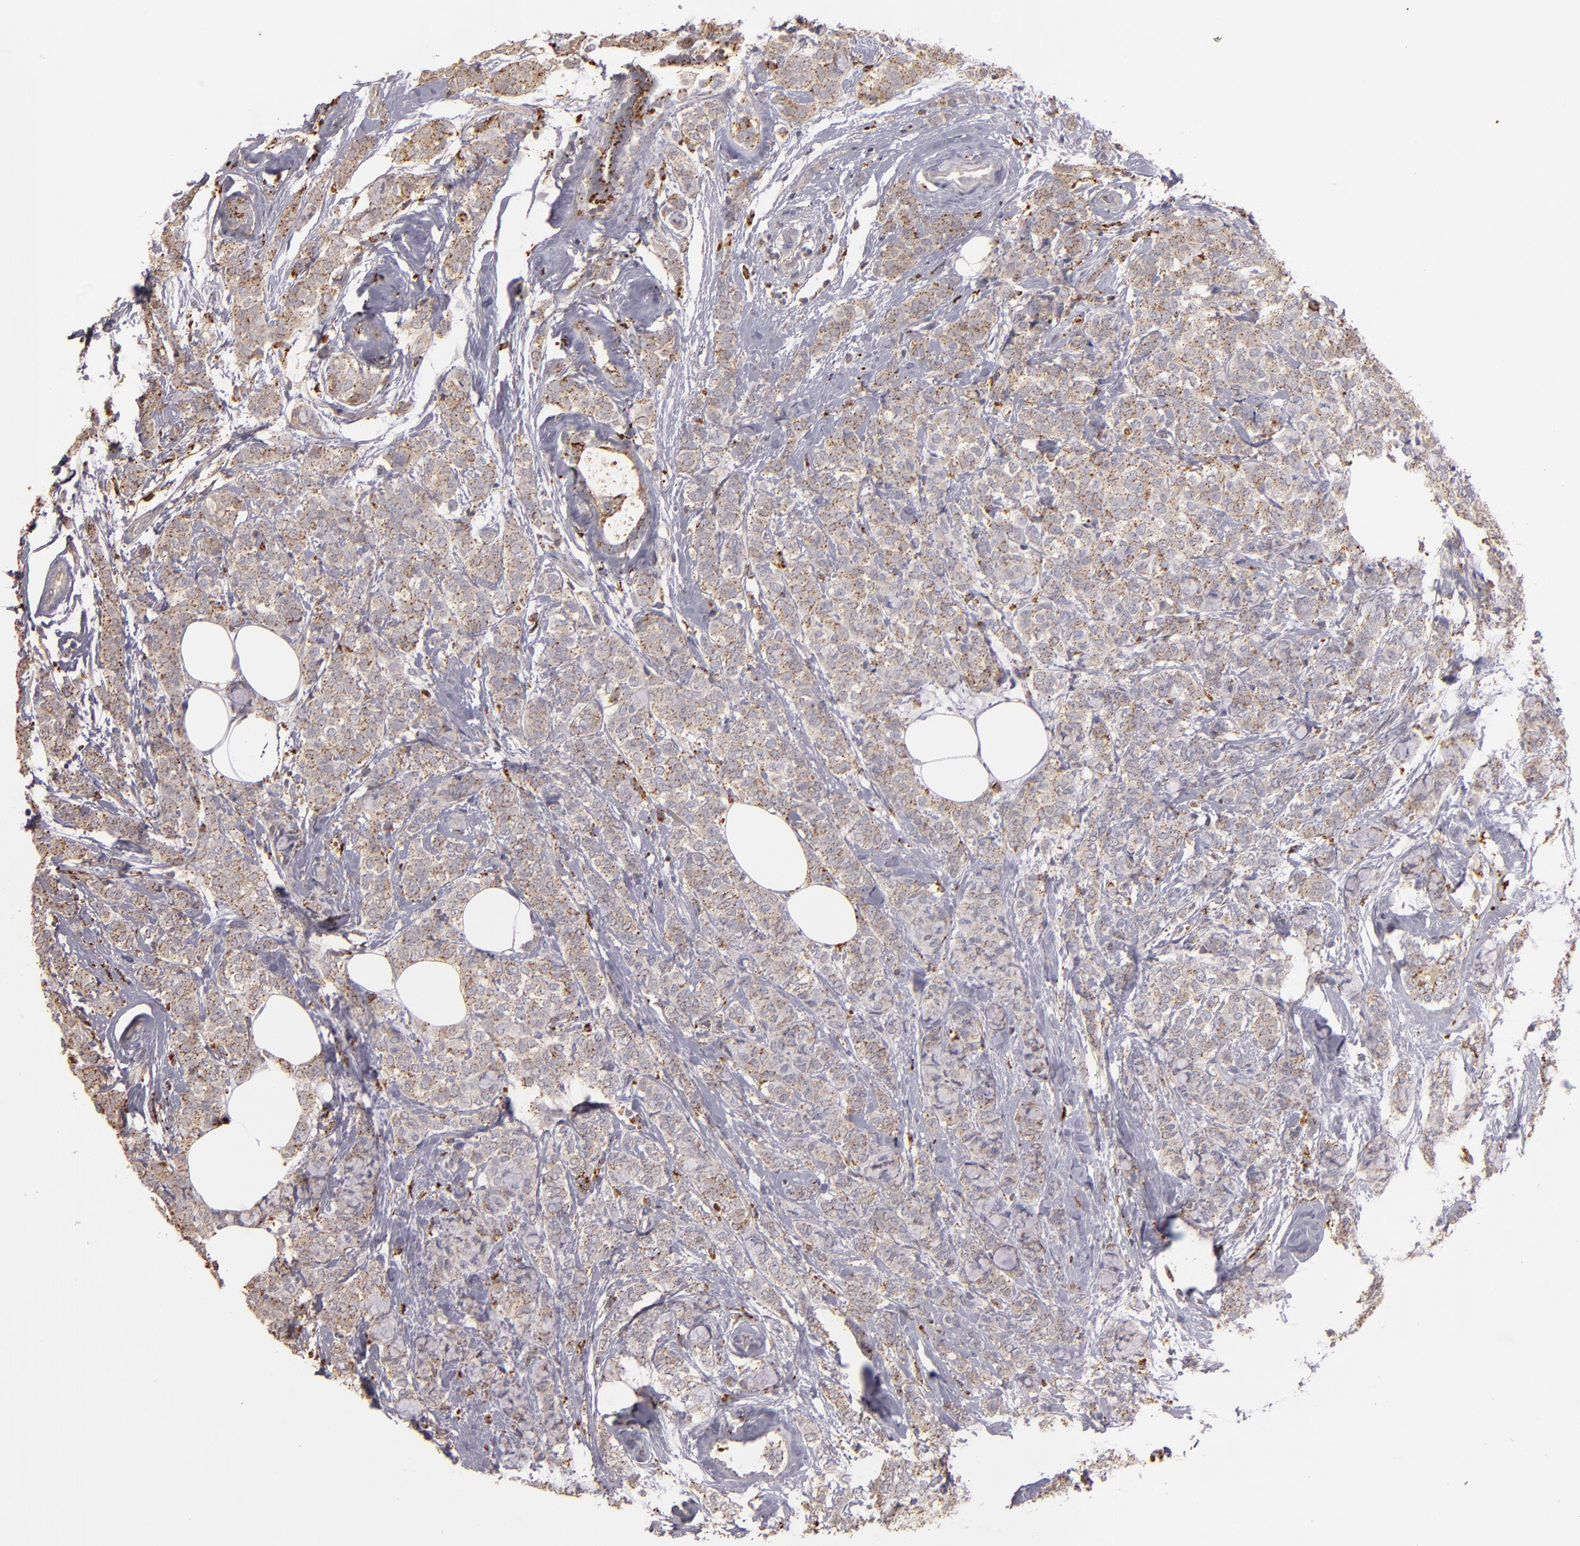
{"staining": {"intensity": "moderate", "quantity": ">75%", "location": "cytoplasmic/membranous"}, "tissue": "breast cancer", "cell_type": "Tumor cells", "image_type": "cancer", "snomed": [{"axis": "morphology", "description": "Lobular carcinoma"}, {"axis": "topography", "description": "Breast"}], "caption": "Protein staining reveals moderate cytoplasmic/membranous positivity in about >75% of tumor cells in breast cancer.", "gene": "TRAF1", "patient": {"sex": "female", "age": 60}}